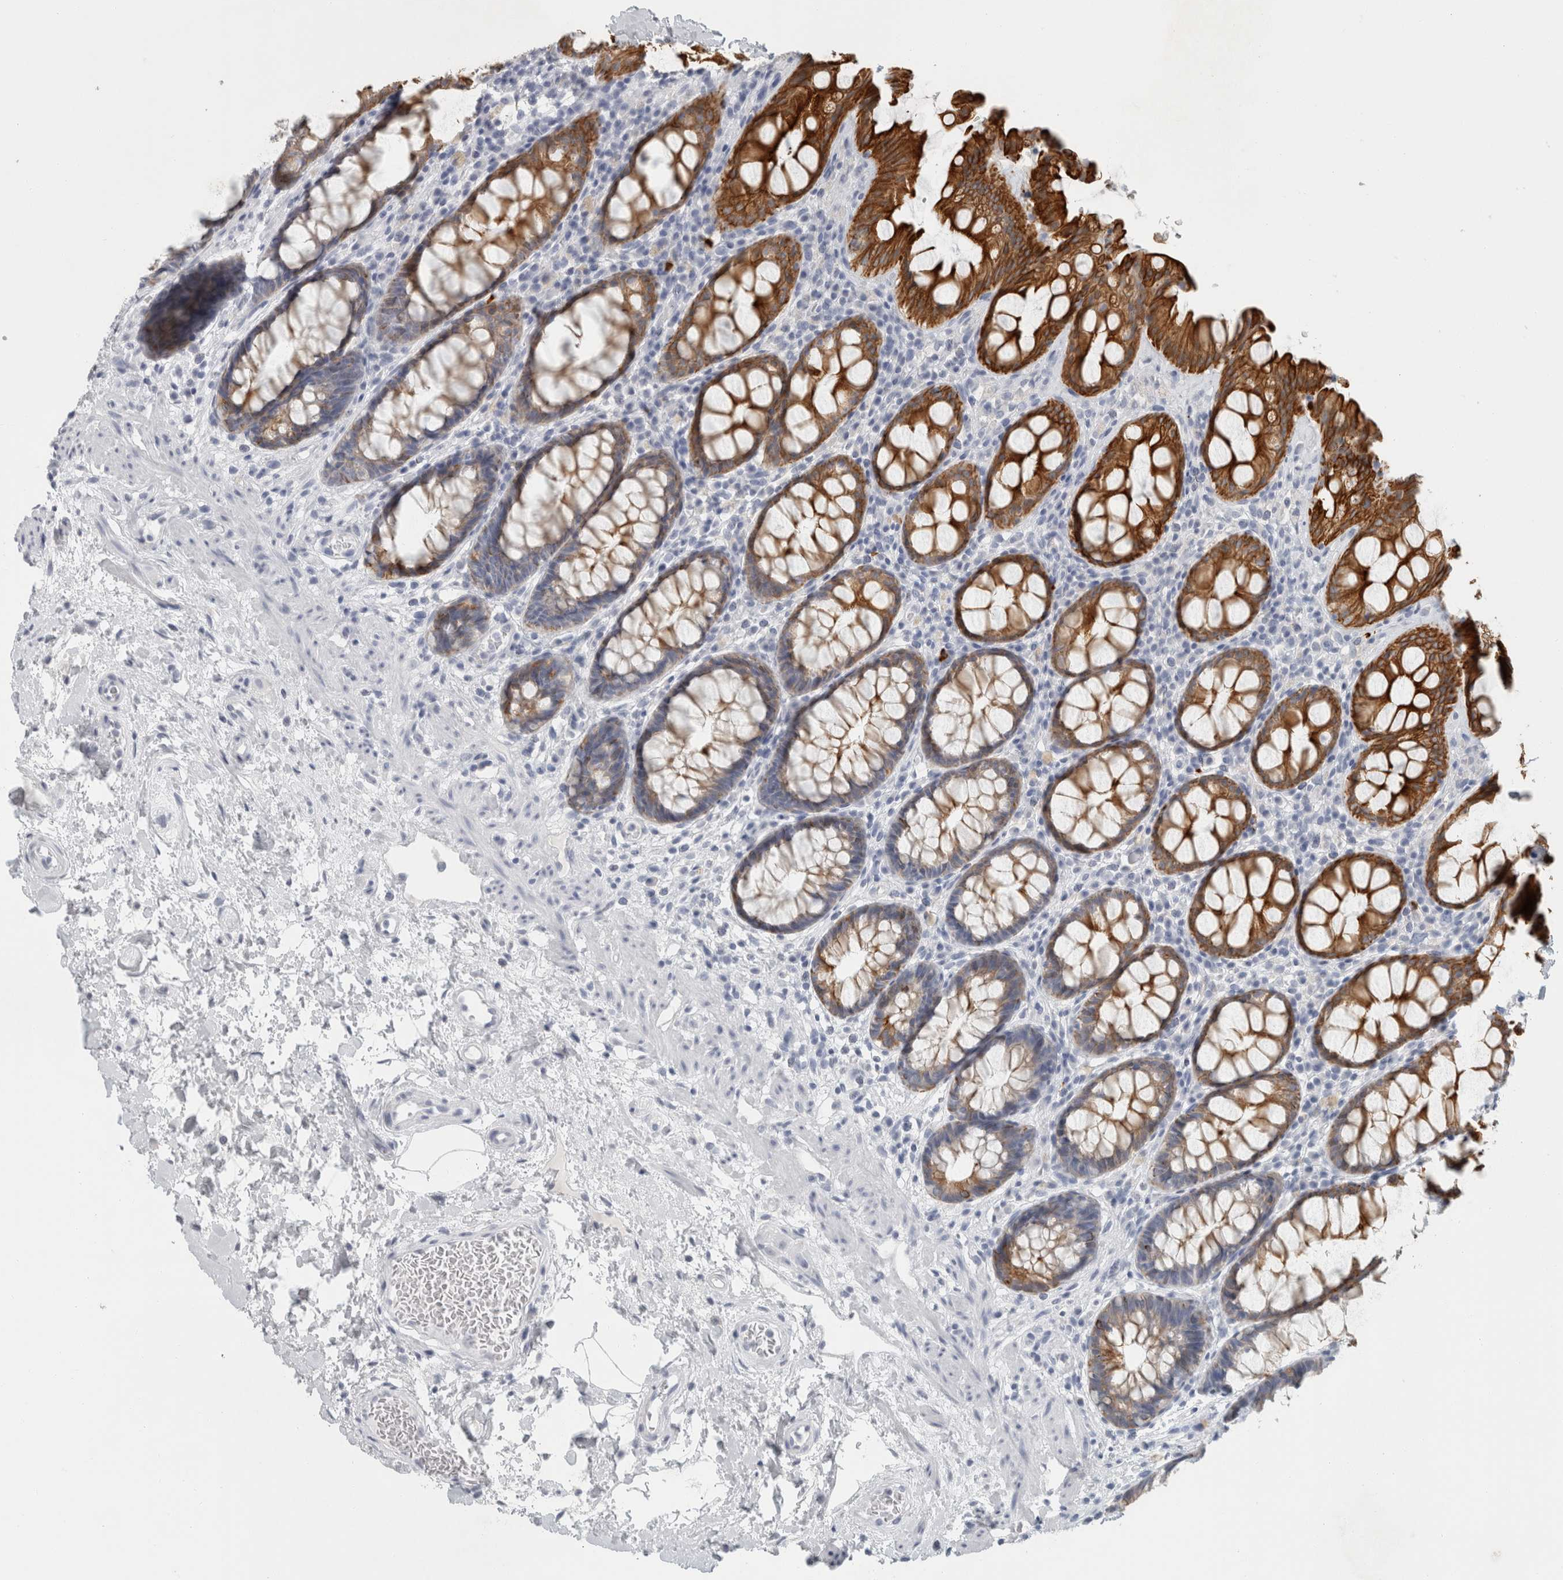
{"staining": {"intensity": "strong", "quantity": ">75%", "location": "cytoplasmic/membranous"}, "tissue": "rectum", "cell_type": "Glandular cells", "image_type": "normal", "snomed": [{"axis": "morphology", "description": "Normal tissue, NOS"}, {"axis": "topography", "description": "Rectum"}], "caption": "High-magnification brightfield microscopy of unremarkable rectum stained with DAB (3,3'-diaminobenzidine) (brown) and counterstained with hematoxylin (blue). glandular cells exhibit strong cytoplasmic/membranous positivity is seen in about>75% of cells. (Brightfield microscopy of DAB IHC at high magnification).", "gene": "SLC28A3", "patient": {"sex": "male", "age": 64}}